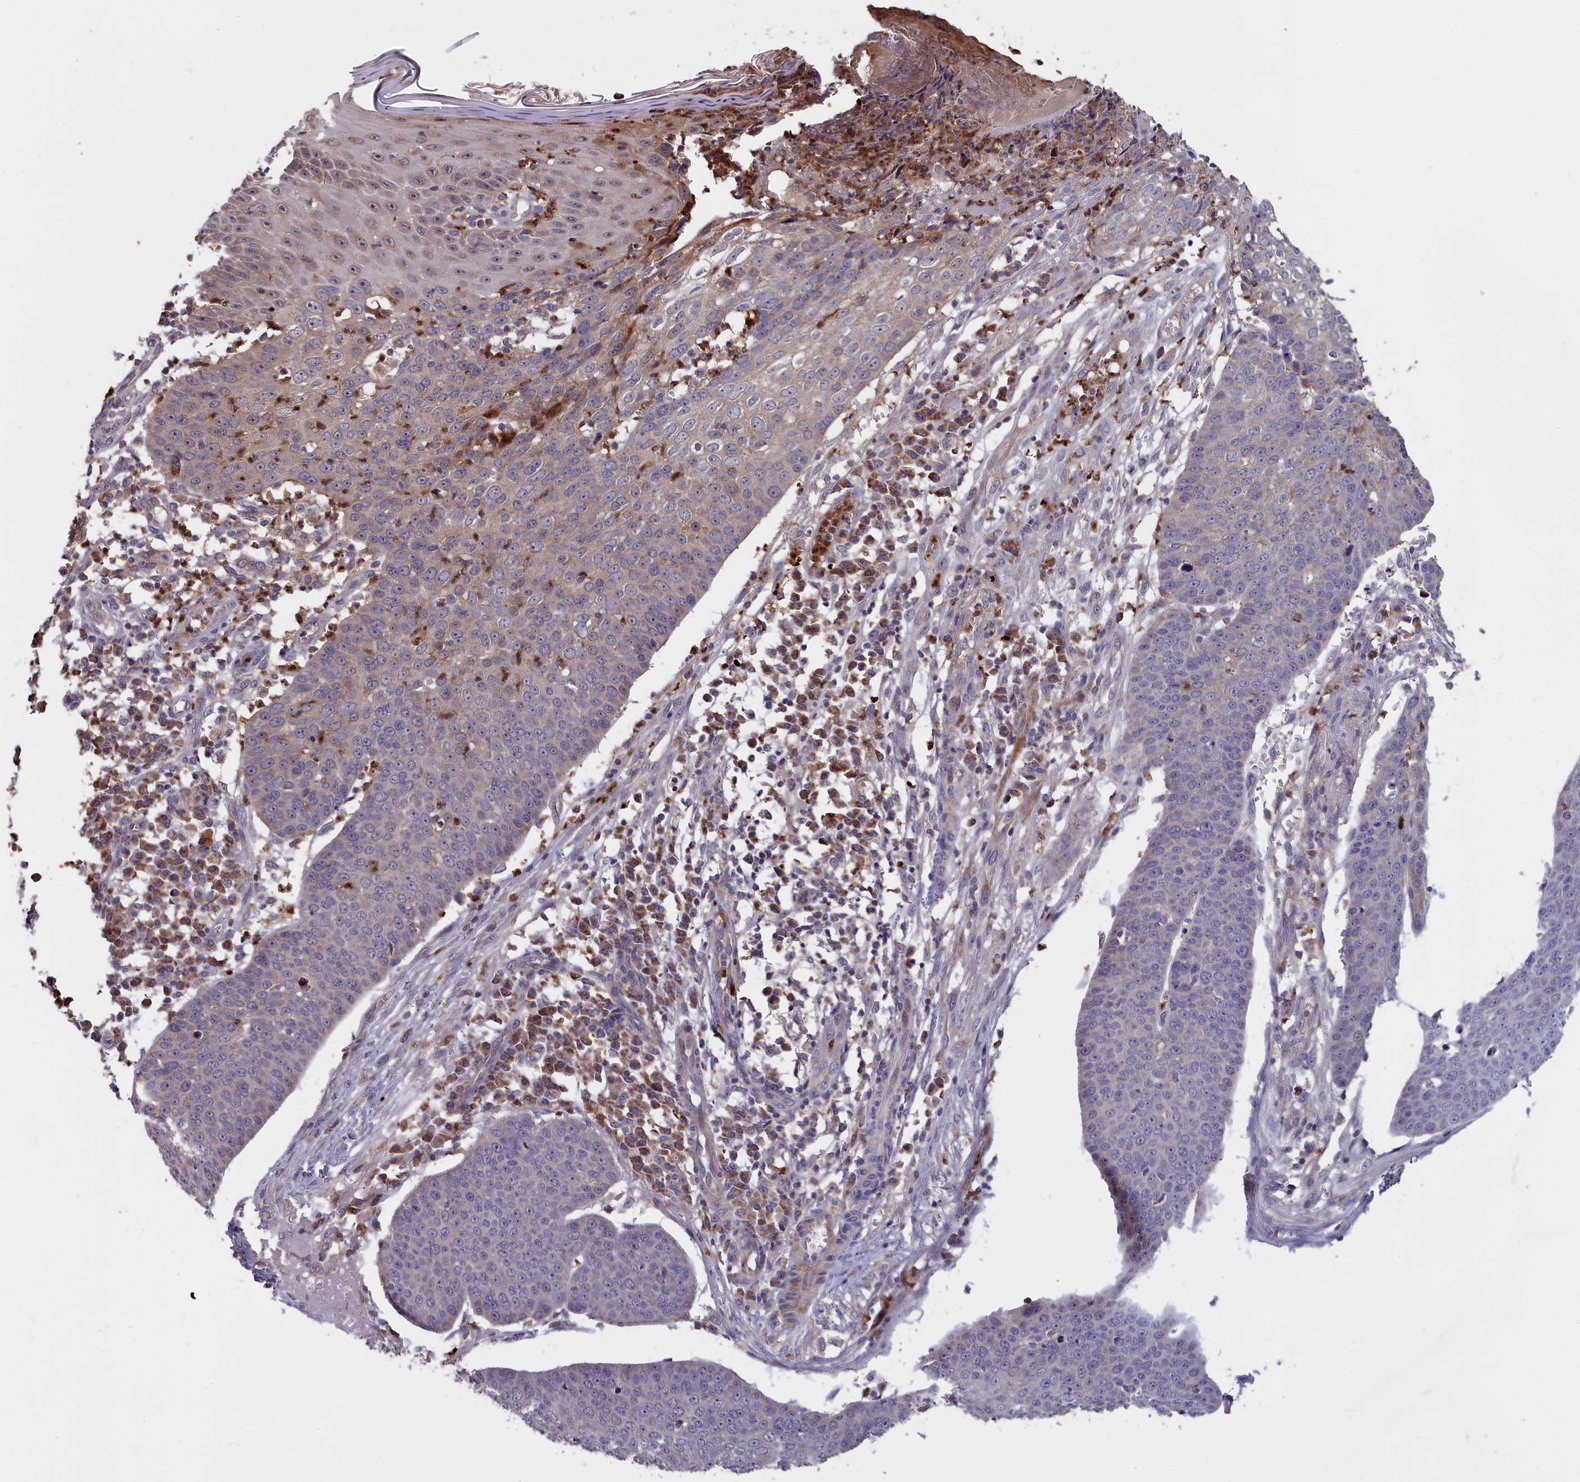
{"staining": {"intensity": "weak", "quantity": "<25%", "location": "cytoplasmic/membranous"}, "tissue": "skin cancer", "cell_type": "Tumor cells", "image_type": "cancer", "snomed": [{"axis": "morphology", "description": "Squamous cell carcinoma, NOS"}, {"axis": "topography", "description": "Skin"}], "caption": "Skin squamous cell carcinoma stained for a protein using IHC shows no positivity tumor cells.", "gene": "EPB41L4B", "patient": {"sex": "male", "age": 71}}